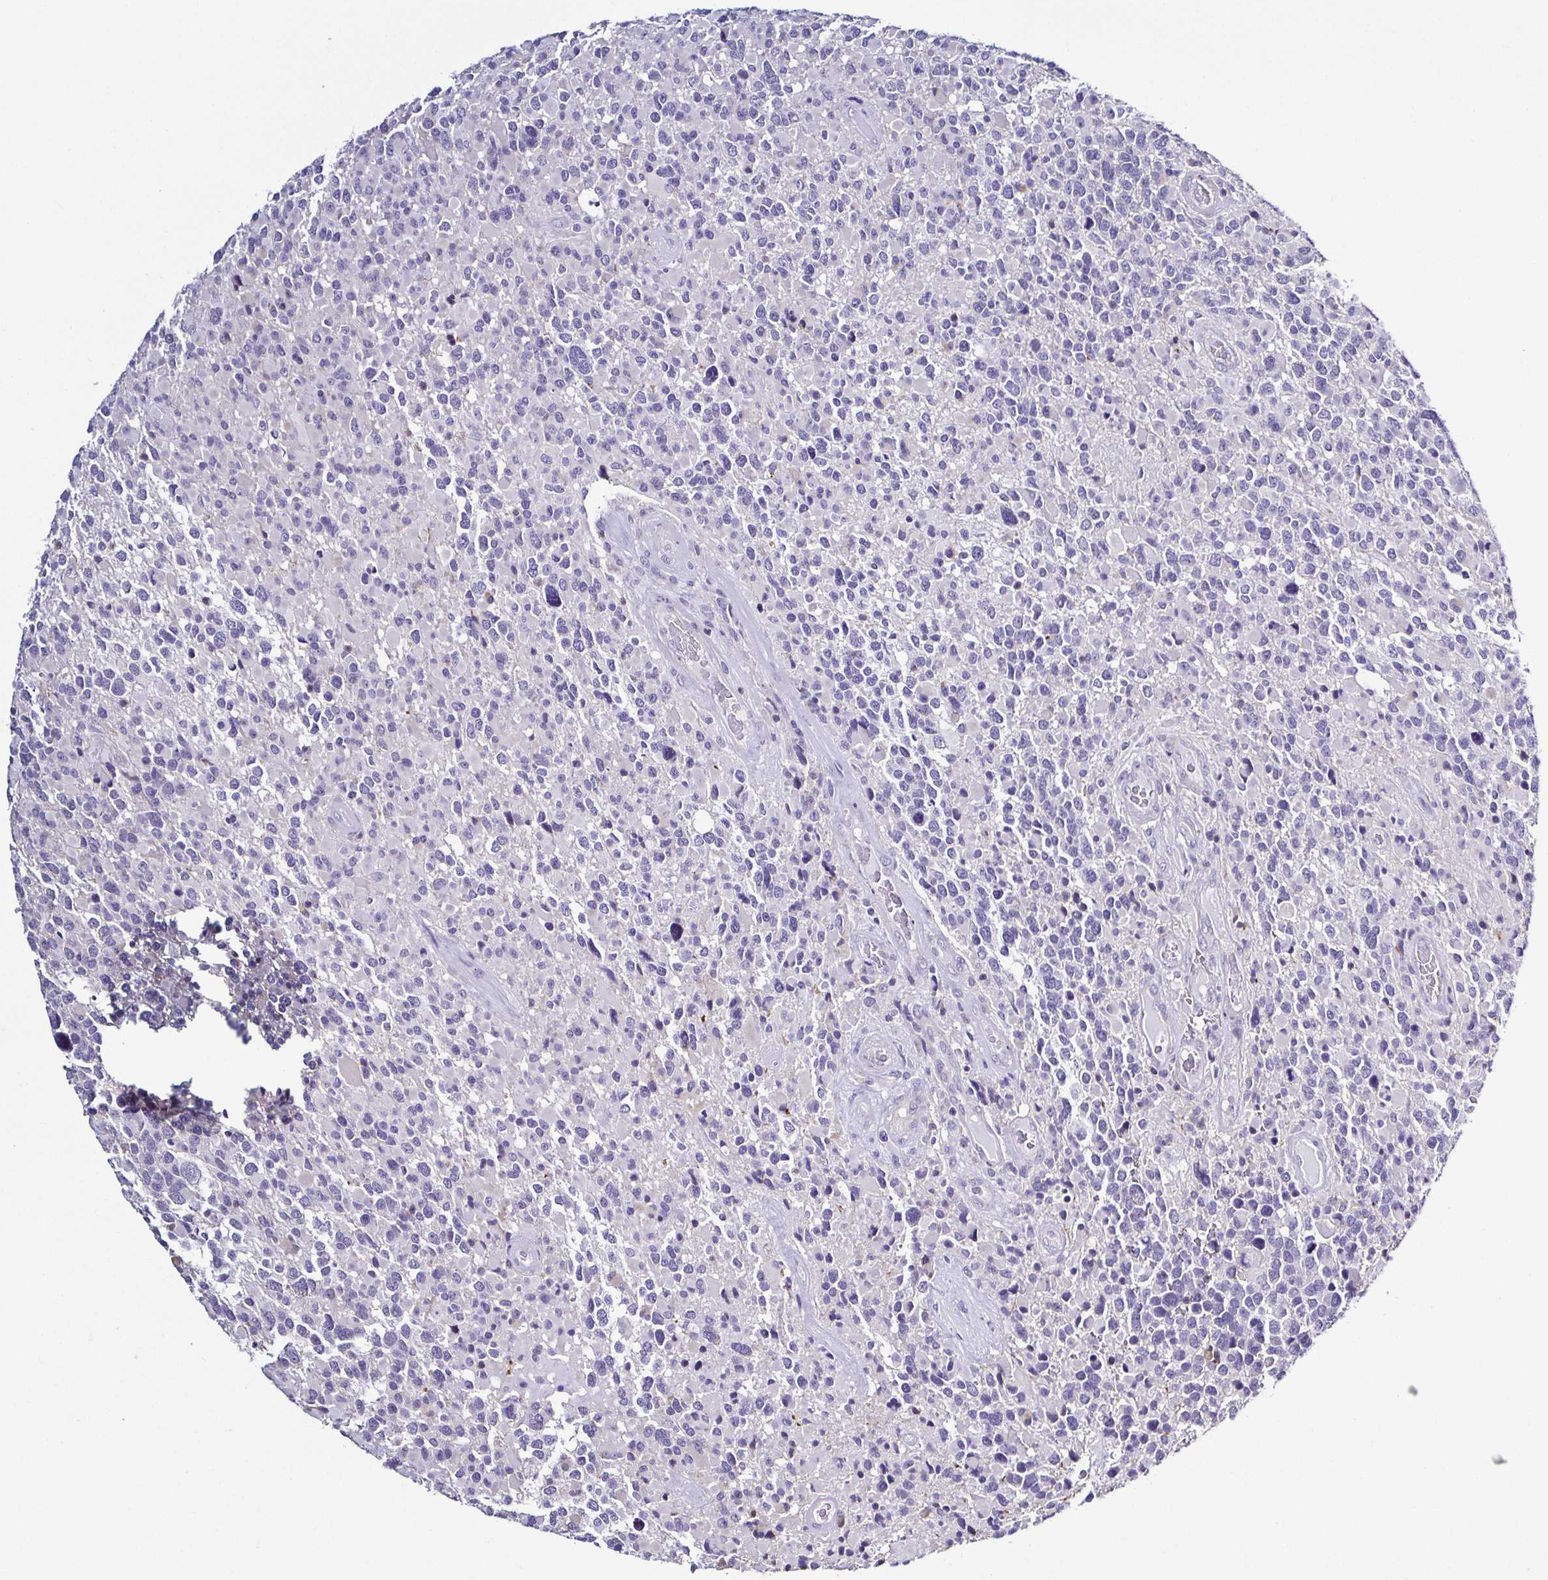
{"staining": {"intensity": "negative", "quantity": "none", "location": "none"}, "tissue": "glioma", "cell_type": "Tumor cells", "image_type": "cancer", "snomed": [{"axis": "morphology", "description": "Glioma, malignant, High grade"}, {"axis": "topography", "description": "Brain"}], "caption": "Immunohistochemistry (IHC) histopathology image of neoplastic tissue: glioma stained with DAB (3,3'-diaminobenzidine) exhibits no significant protein positivity in tumor cells.", "gene": "TNNT2", "patient": {"sex": "female", "age": 40}}